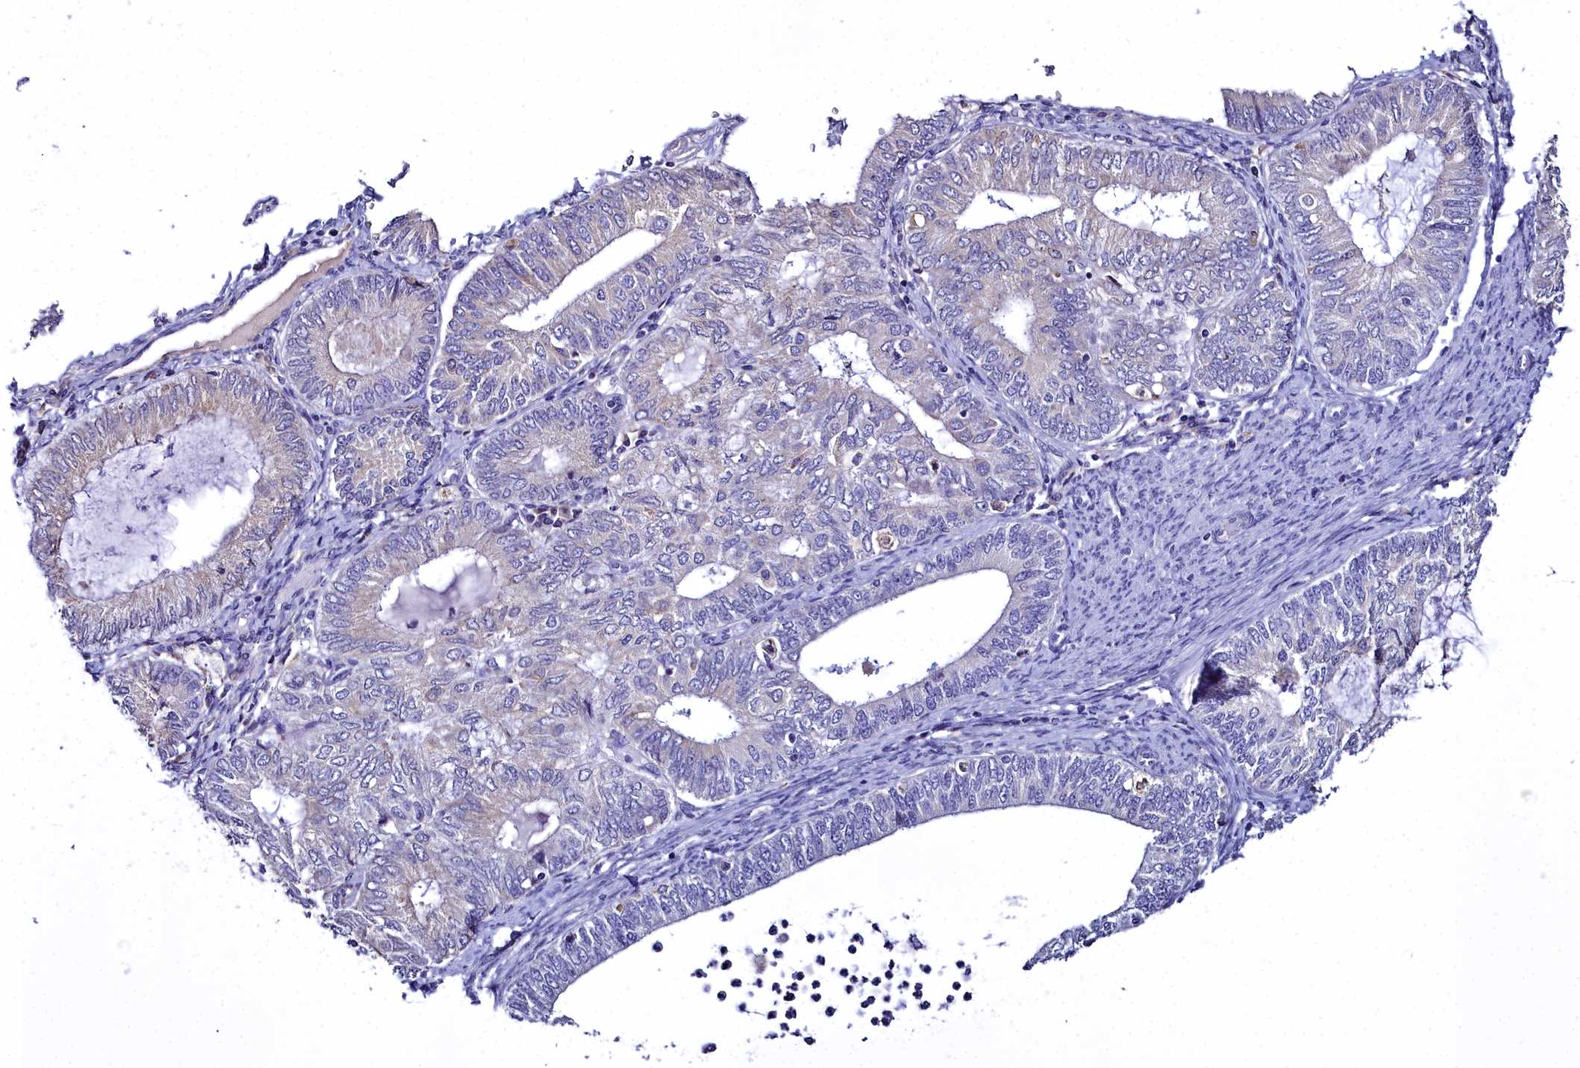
{"staining": {"intensity": "negative", "quantity": "none", "location": "none"}, "tissue": "endometrial cancer", "cell_type": "Tumor cells", "image_type": "cancer", "snomed": [{"axis": "morphology", "description": "Adenocarcinoma, NOS"}, {"axis": "topography", "description": "Endometrium"}], "caption": "Adenocarcinoma (endometrial) was stained to show a protein in brown. There is no significant expression in tumor cells.", "gene": "ELAPOR2", "patient": {"sex": "female", "age": 68}}